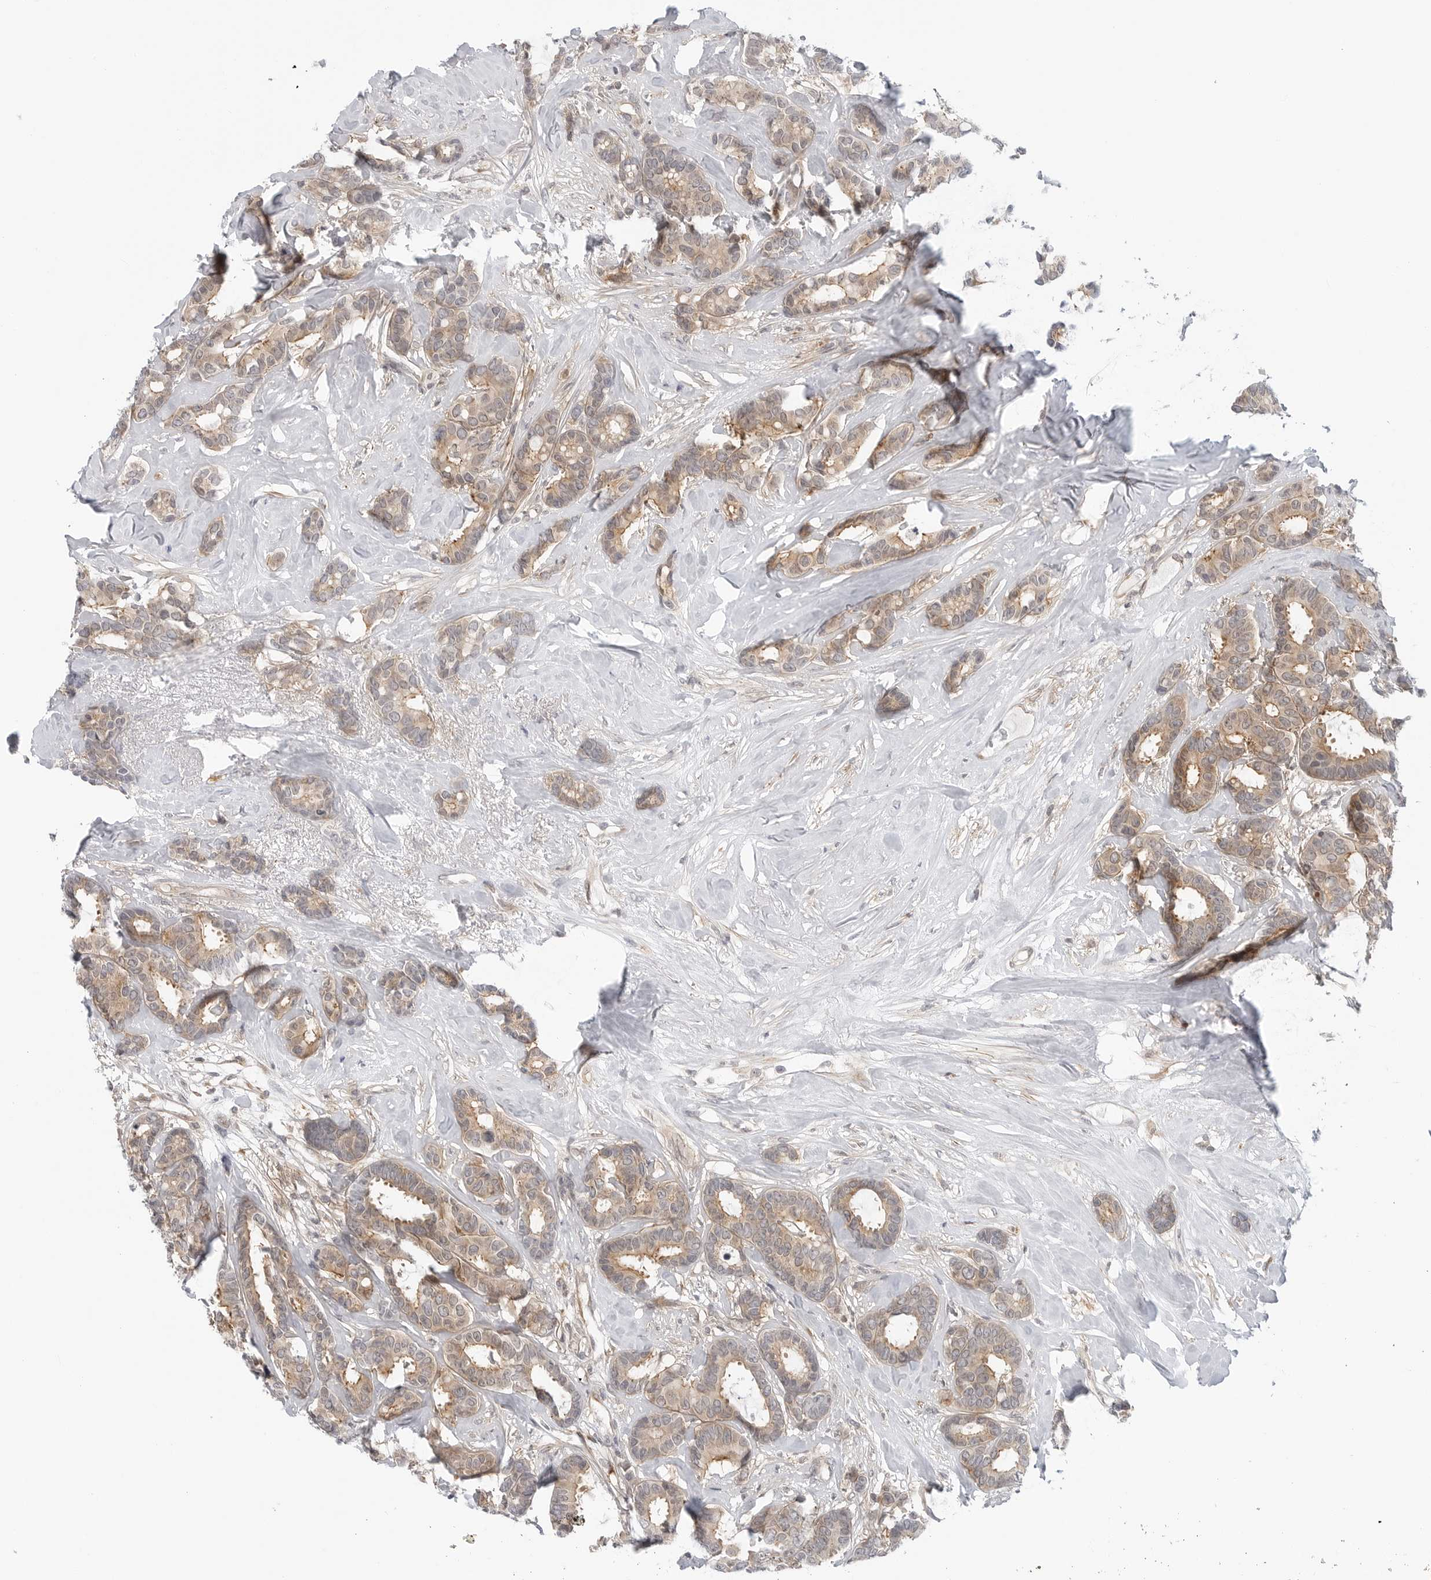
{"staining": {"intensity": "moderate", "quantity": ">75%", "location": "cytoplasmic/membranous"}, "tissue": "breast cancer", "cell_type": "Tumor cells", "image_type": "cancer", "snomed": [{"axis": "morphology", "description": "Duct carcinoma"}, {"axis": "topography", "description": "Breast"}], "caption": "Tumor cells exhibit medium levels of moderate cytoplasmic/membranous positivity in about >75% of cells in human breast cancer. (DAB IHC, brown staining for protein, blue staining for nuclei).", "gene": "STXBP3", "patient": {"sex": "female", "age": 87}}